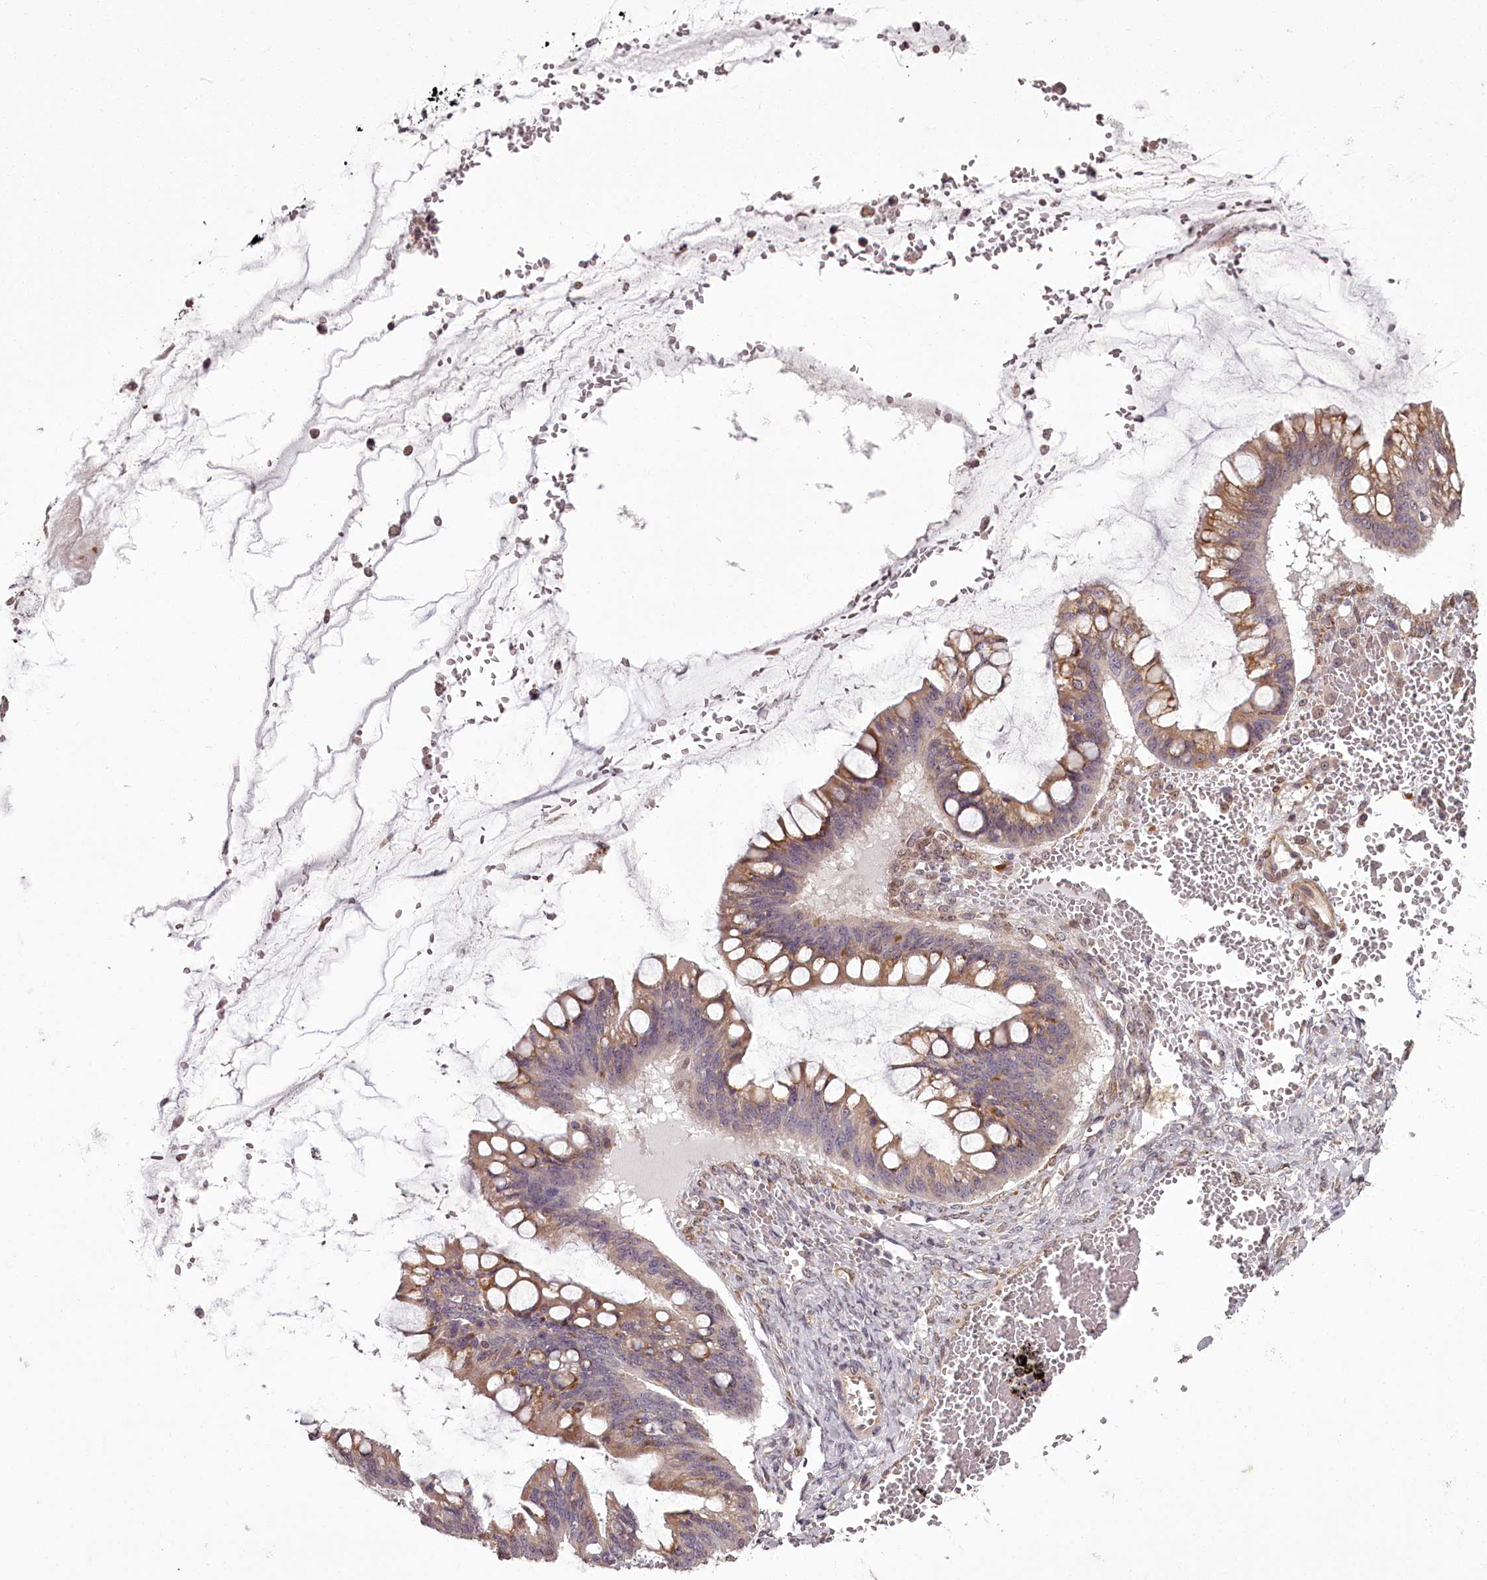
{"staining": {"intensity": "moderate", "quantity": ">75%", "location": "cytoplasmic/membranous"}, "tissue": "ovarian cancer", "cell_type": "Tumor cells", "image_type": "cancer", "snomed": [{"axis": "morphology", "description": "Cystadenocarcinoma, mucinous, NOS"}, {"axis": "topography", "description": "Ovary"}], "caption": "About >75% of tumor cells in ovarian mucinous cystadenocarcinoma demonstrate moderate cytoplasmic/membranous protein expression as visualized by brown immunohistochemical staining.", "gene": "CCDC92", "patient": {"sex": "female", "age": 73}}